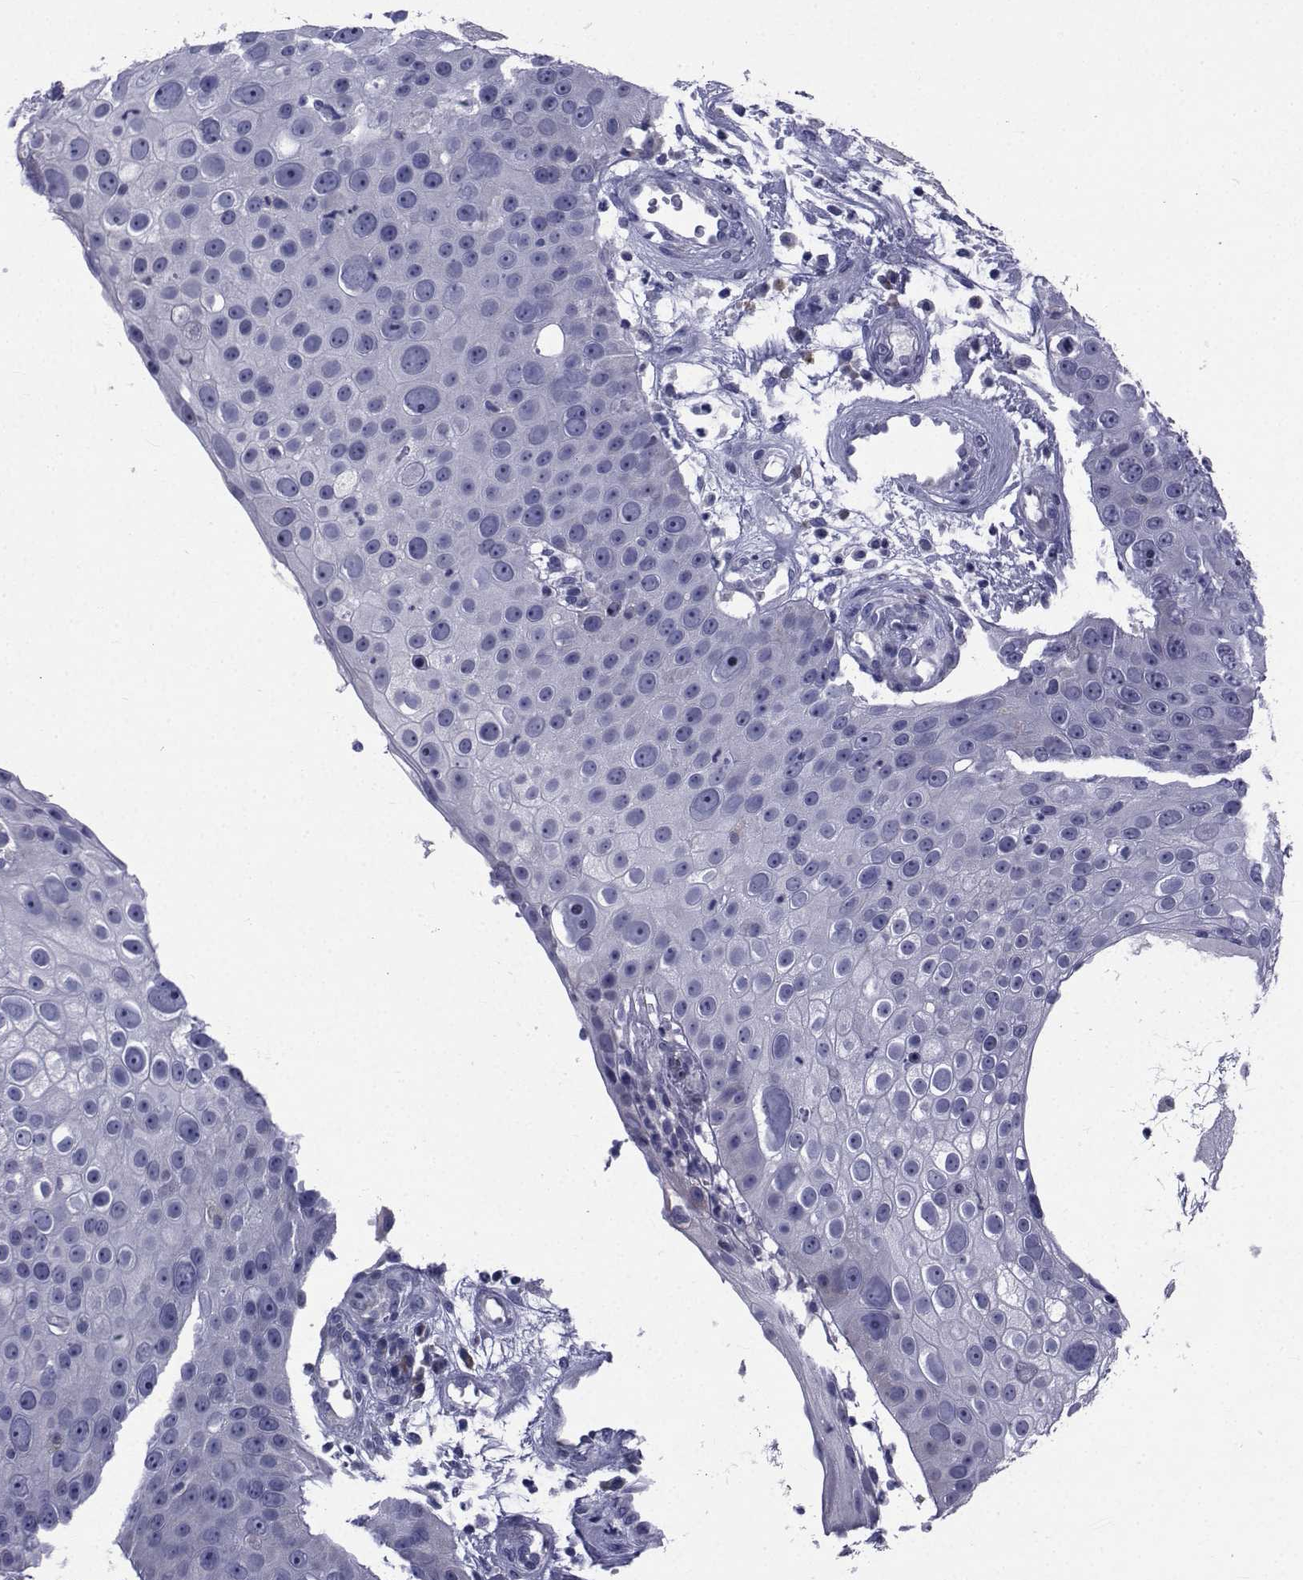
{"staining": {"intensity": "negative", "quantity": "none", "location": "none"}, "tissue": "skin cancer", "cell_type": "Tumor cells", "image_type": "cancer", "snomed": [{"axis": "morphology", "description": "Squamous cell carcinoma, NOS"}, {"axis": "topography", "description": "Skin"}], "caption": "DAB immunohistochemical staining of skin cancer exhibits no significant staining in tumor cells.", "gene": "ROPN1", "patient": {"sex": "male", "age": 71}}